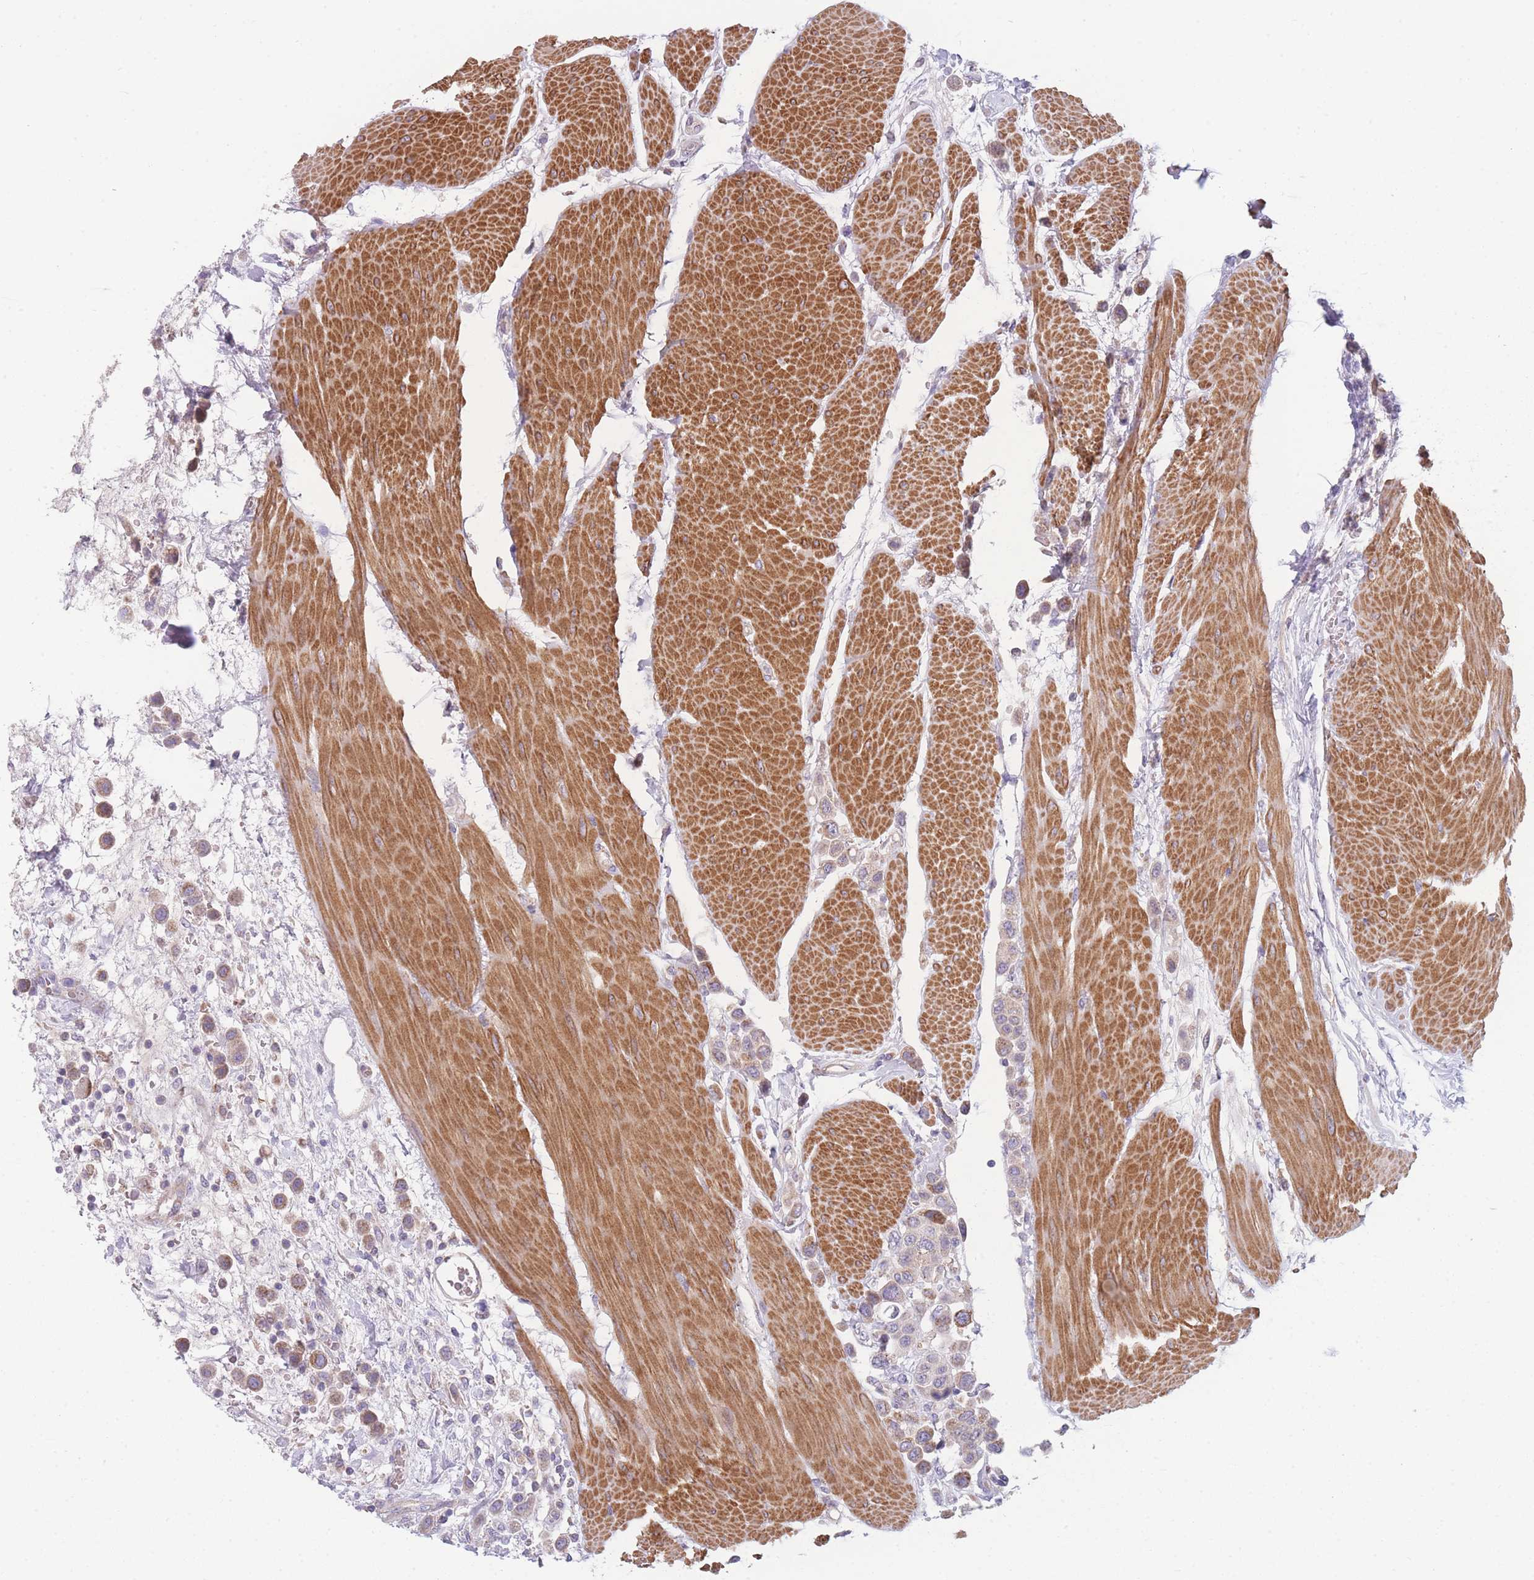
{"staining": {"intensity": "moderate", "quantity": "25%-75%", "location": "cytoplasmic/membranous"}, "tissue": "urothelial cancer", "cell_type": "Tumor cells", "image_type": "cancer", "snomed": [{"axis": "morphology", "description": "Urothelial carcinoma, High grade"}, {"axis": "topography", "description": "Urinary bladder"}], "caption": "IHC image of urothelial carcinoma (high-grade) stained for a protein (brown), which demonstrates medium levels of moderate cytoplasmic/membranous staining in about 25%-75% of tumor cells.", "gene": "SMPD4", "patient": {"sex": "male", "age": 50}}